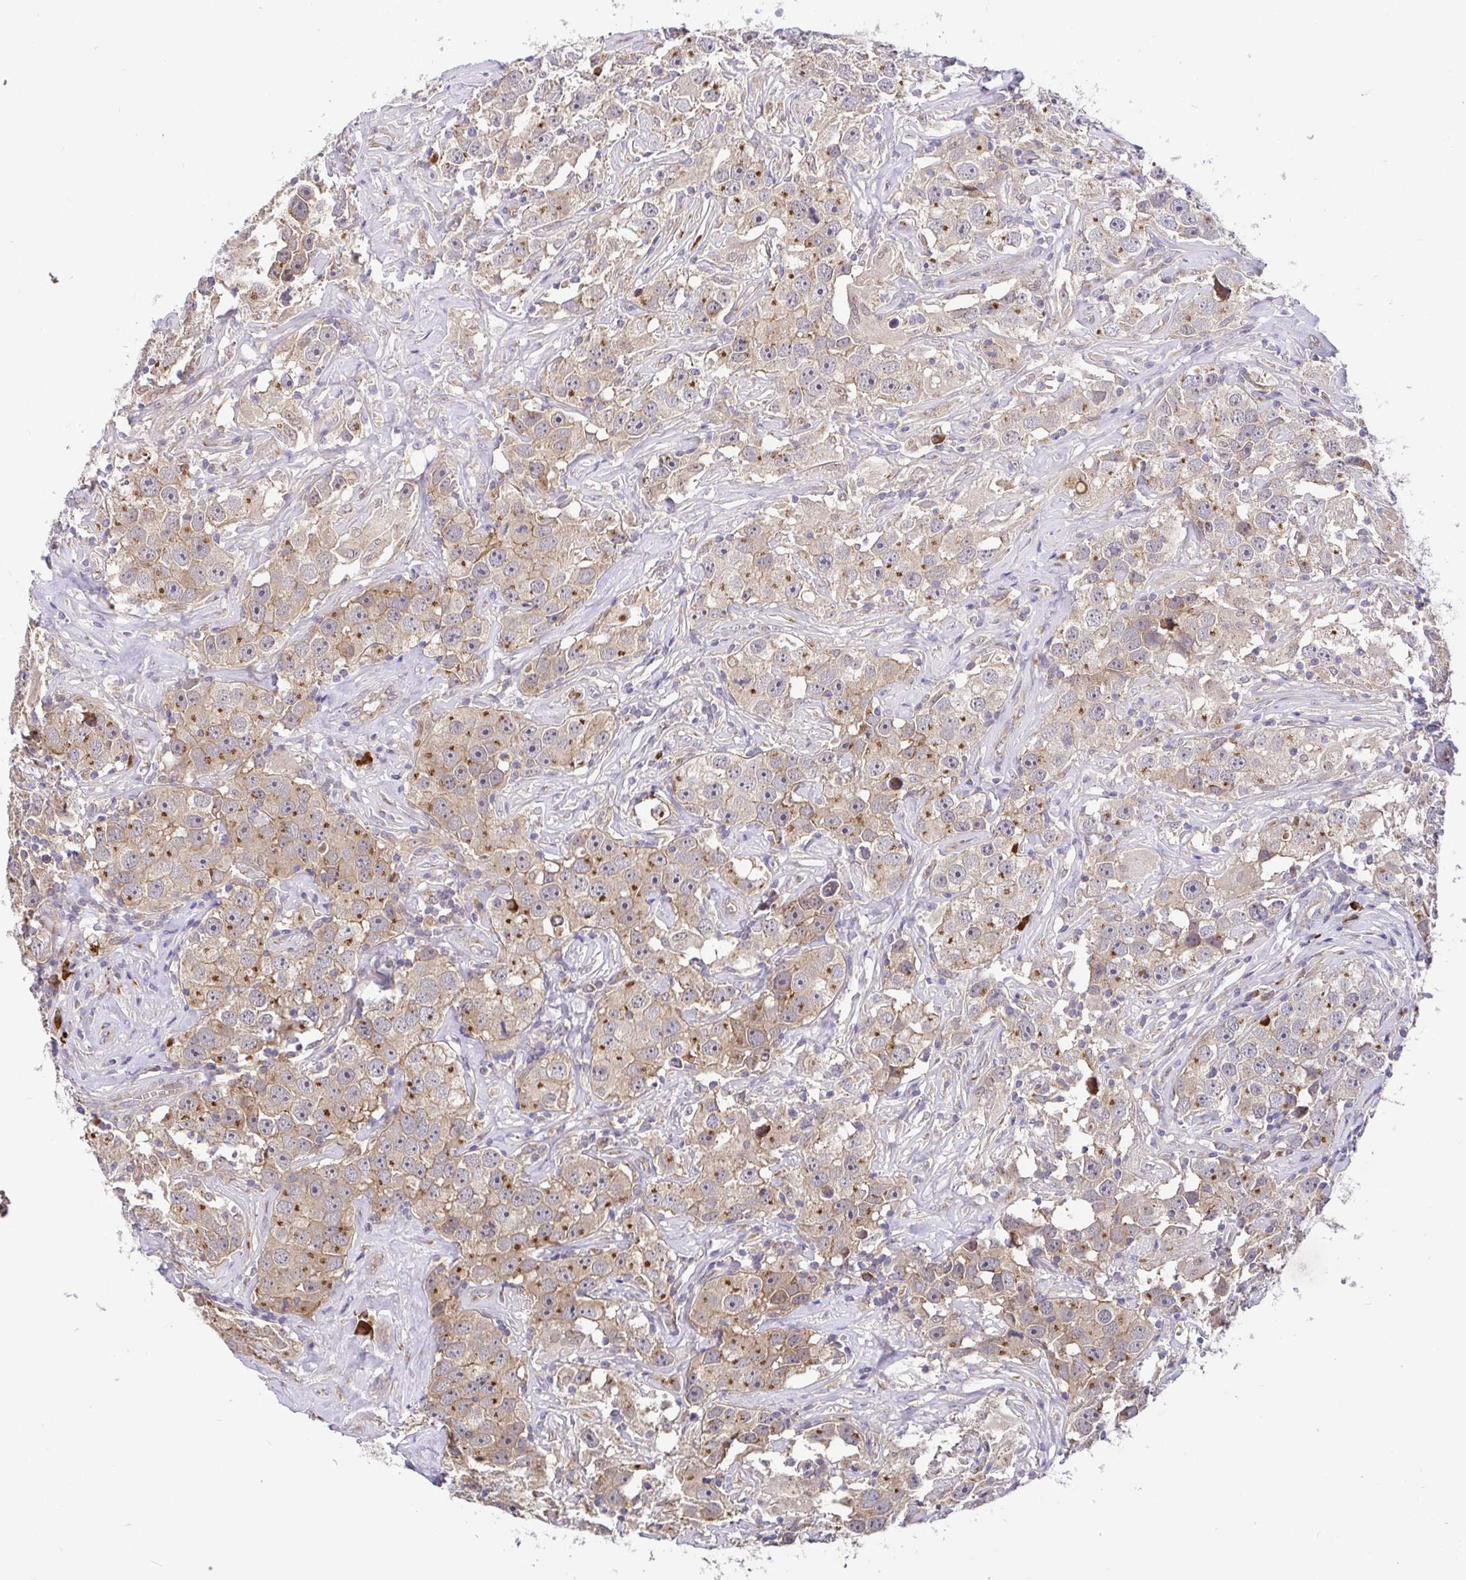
{"staining": {"intensity": "moderate", "quantity": ">75%", "location": "cytoplasmic/membranous"}, "tissue": "testis cancer", "cell_type": "Tumor cells", "image_type": "cancer", "snomed": [{"axis": "morphology", "description": "Seminoma, NOS"}, {"axis": "topography", "description": "Testis"}], "caption": "The micrograph exhibits immunohistochemical staining of testis seminoma. There is moderate cytoplasmic/membranous staining is seen in about >75% of tumor cells.", "gene": "ELP1", "patient": {"sex": "male", "age": 49}}